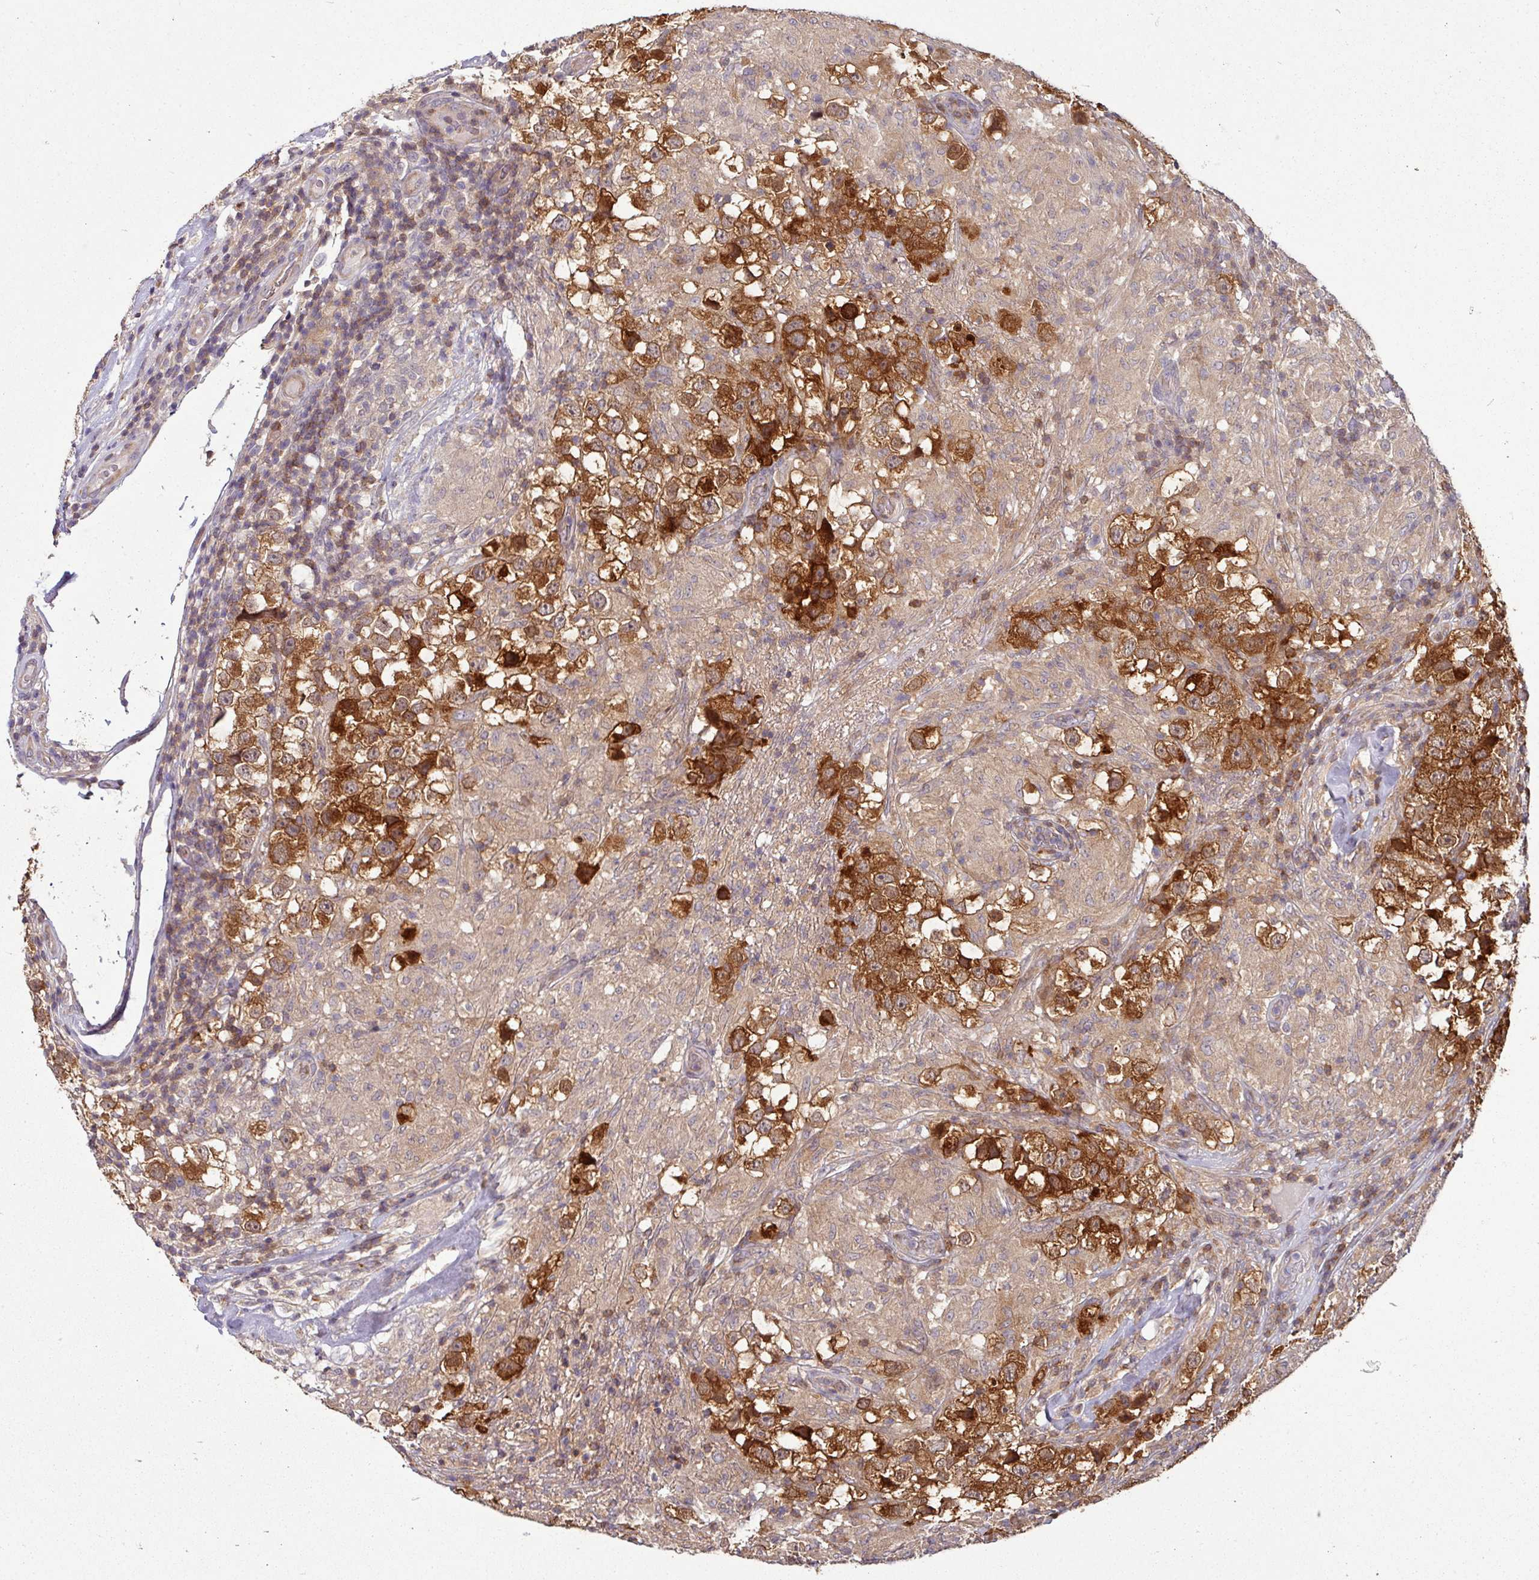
{"staining": {"intensity": "strong", "quantity": "25%-75%", "location": "cytoplasmic/membranous"}, "tissue": "testis cancer", "cell_type": "Tumor cells", "image_type": "cancer", "snomed": [{"axis": "morphology", "description": "Seminoma, NOS"}, {"axis": "topography", "description": "Testis"}], "caption": "A high amount of strong cytoplasmic/membranous staining is appreciated in about 25%-75% of tumor cells in seminoma (testis) tissue.", "gene": "SLAMF6", "patient": {"sex": "male", "age": 46}}